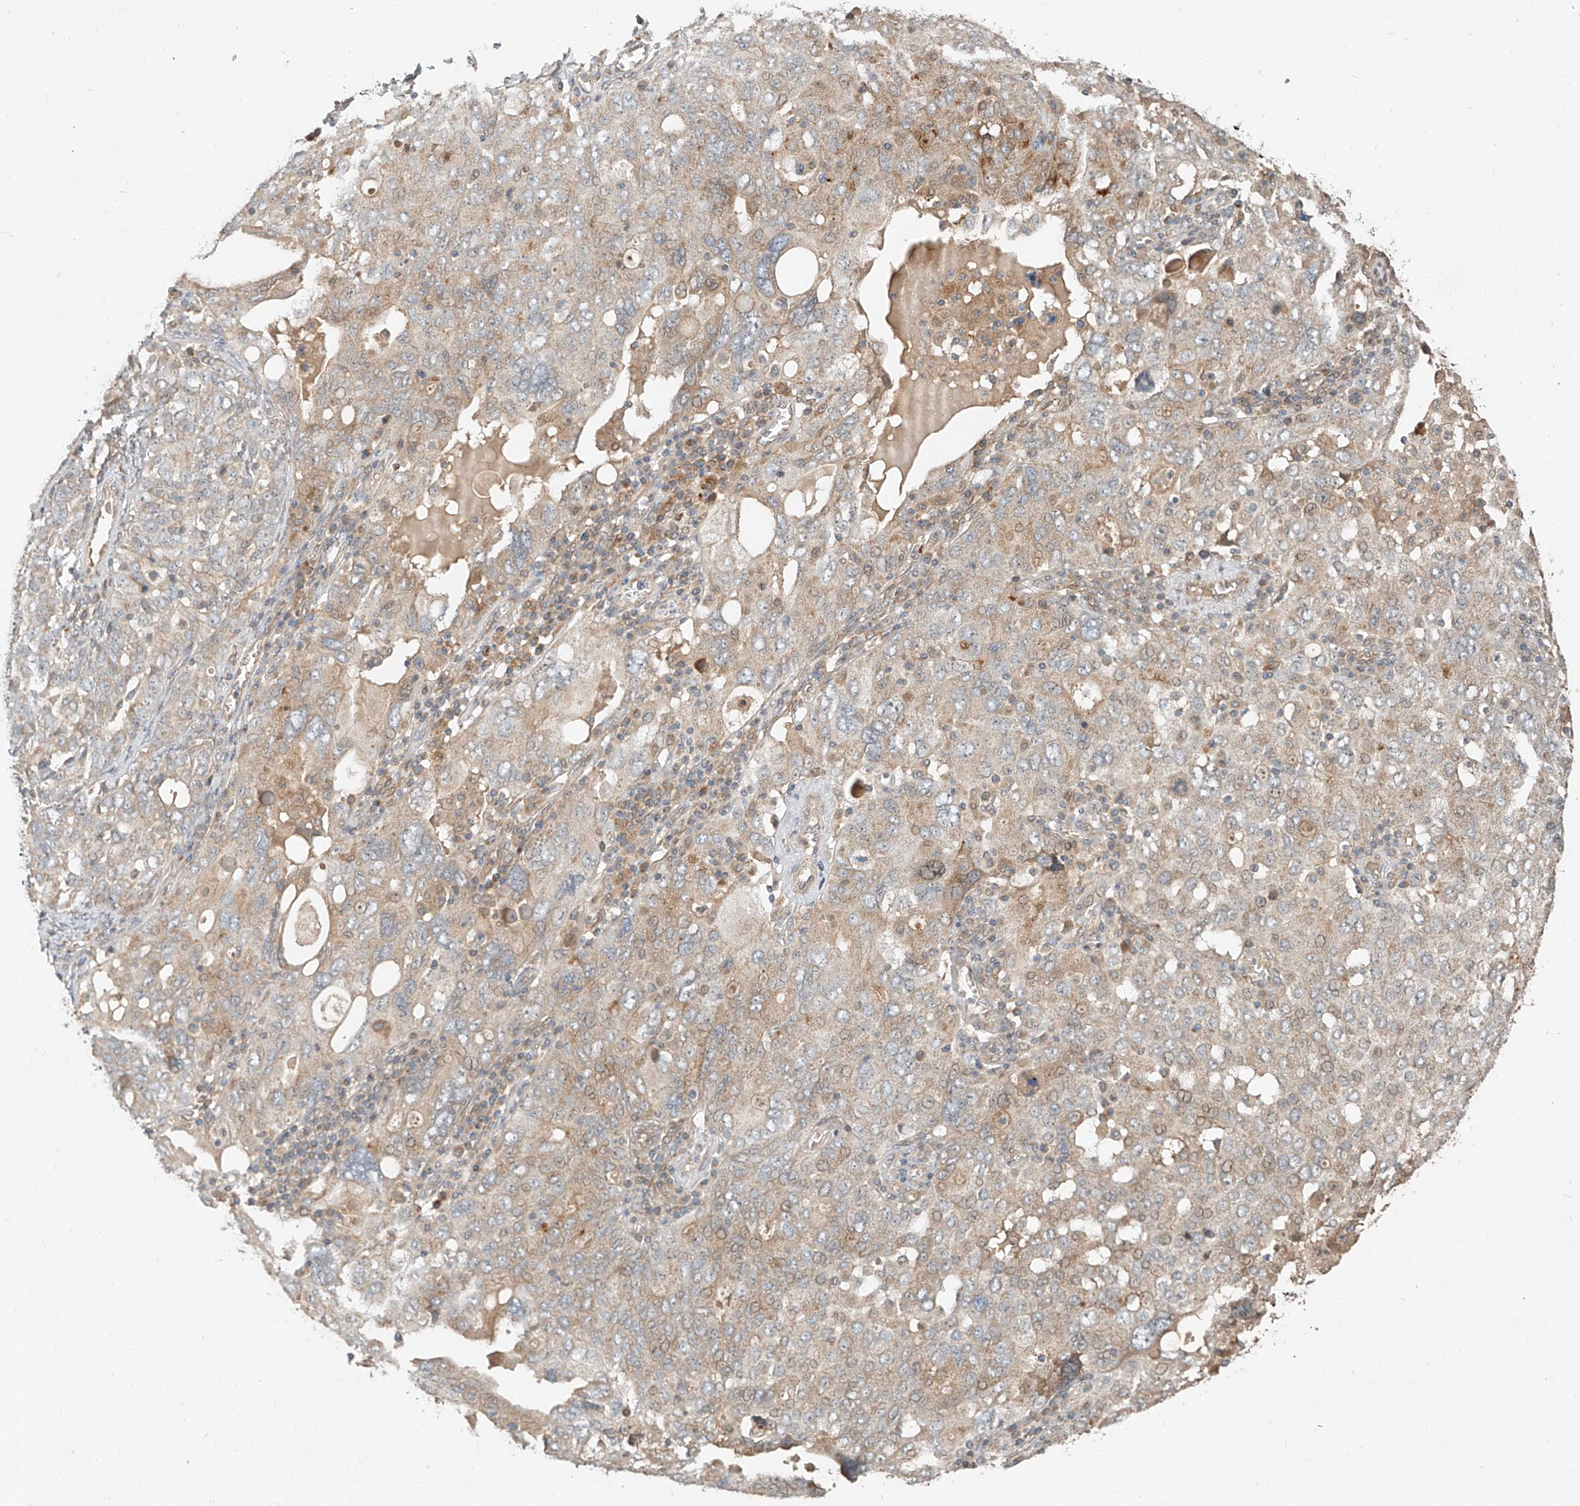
{"staining": {"intensity": "weak", "quantity": "25%-75%", "location": "cytoplasmic/membranous"}, "tissue": "ovarian cancer", "cell_type": "Tumor cells", "image_type": "cancer", "snomed": [{"axis": "morphology", "description": "Carcinoma, endometroid"}, {"axis": "topography", "description": "Ovary"}], "caption": "A low amount of weak cytoplasmic/membranous positivity is present in about 25%-75% of tumor cells in ovarian cancer (endometroid carcinoma) tissue. Nuclei are stained in blue.", "gene": "STX19", "patient": {"sex": "female", "age": 62}}